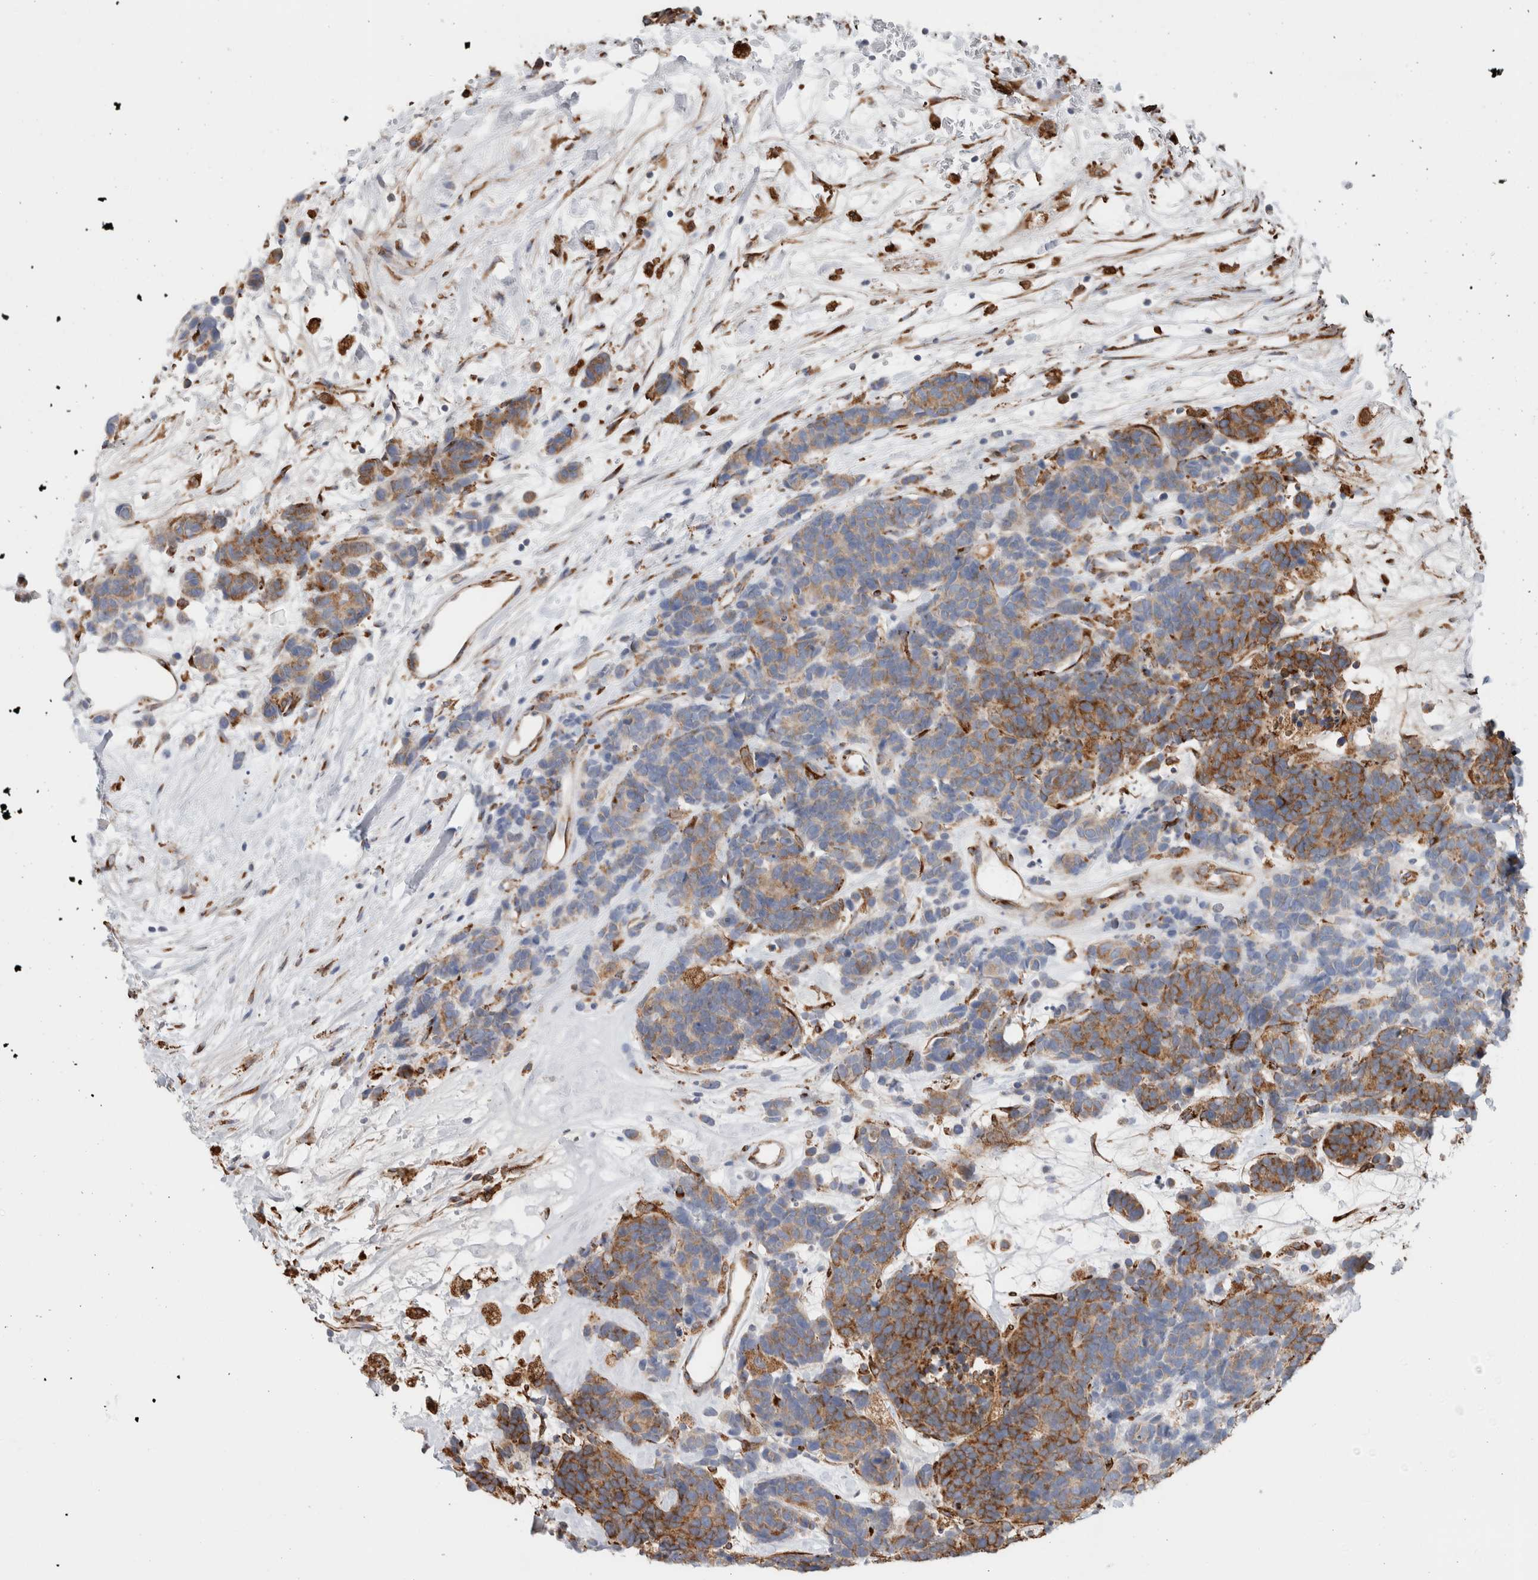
{"staining": {"intensity": "moderate", "quantity": "25%-75%", "location": "cytoplasmic/membranous"}, "tissue": "carcinoid", "cell_type": "Tumor cells", "image_type": "cancer", "snomed": [{"axis": "morphology", "description": "Carcinoma, NOS"}, {"axis": "morphology", "description": "Carcinoid, malignant, NOS"}, {"axis": "topography", "description": "Urinary bladder"}], "caption": "Carcinoid was stained to show a protein in brown. There is medium levels of moderate cytoplasmic/membranous expression in about 25%-75% of tumor cells.", "gene": "P4HA1", "patient": {"sex": "male", "age": 57}}